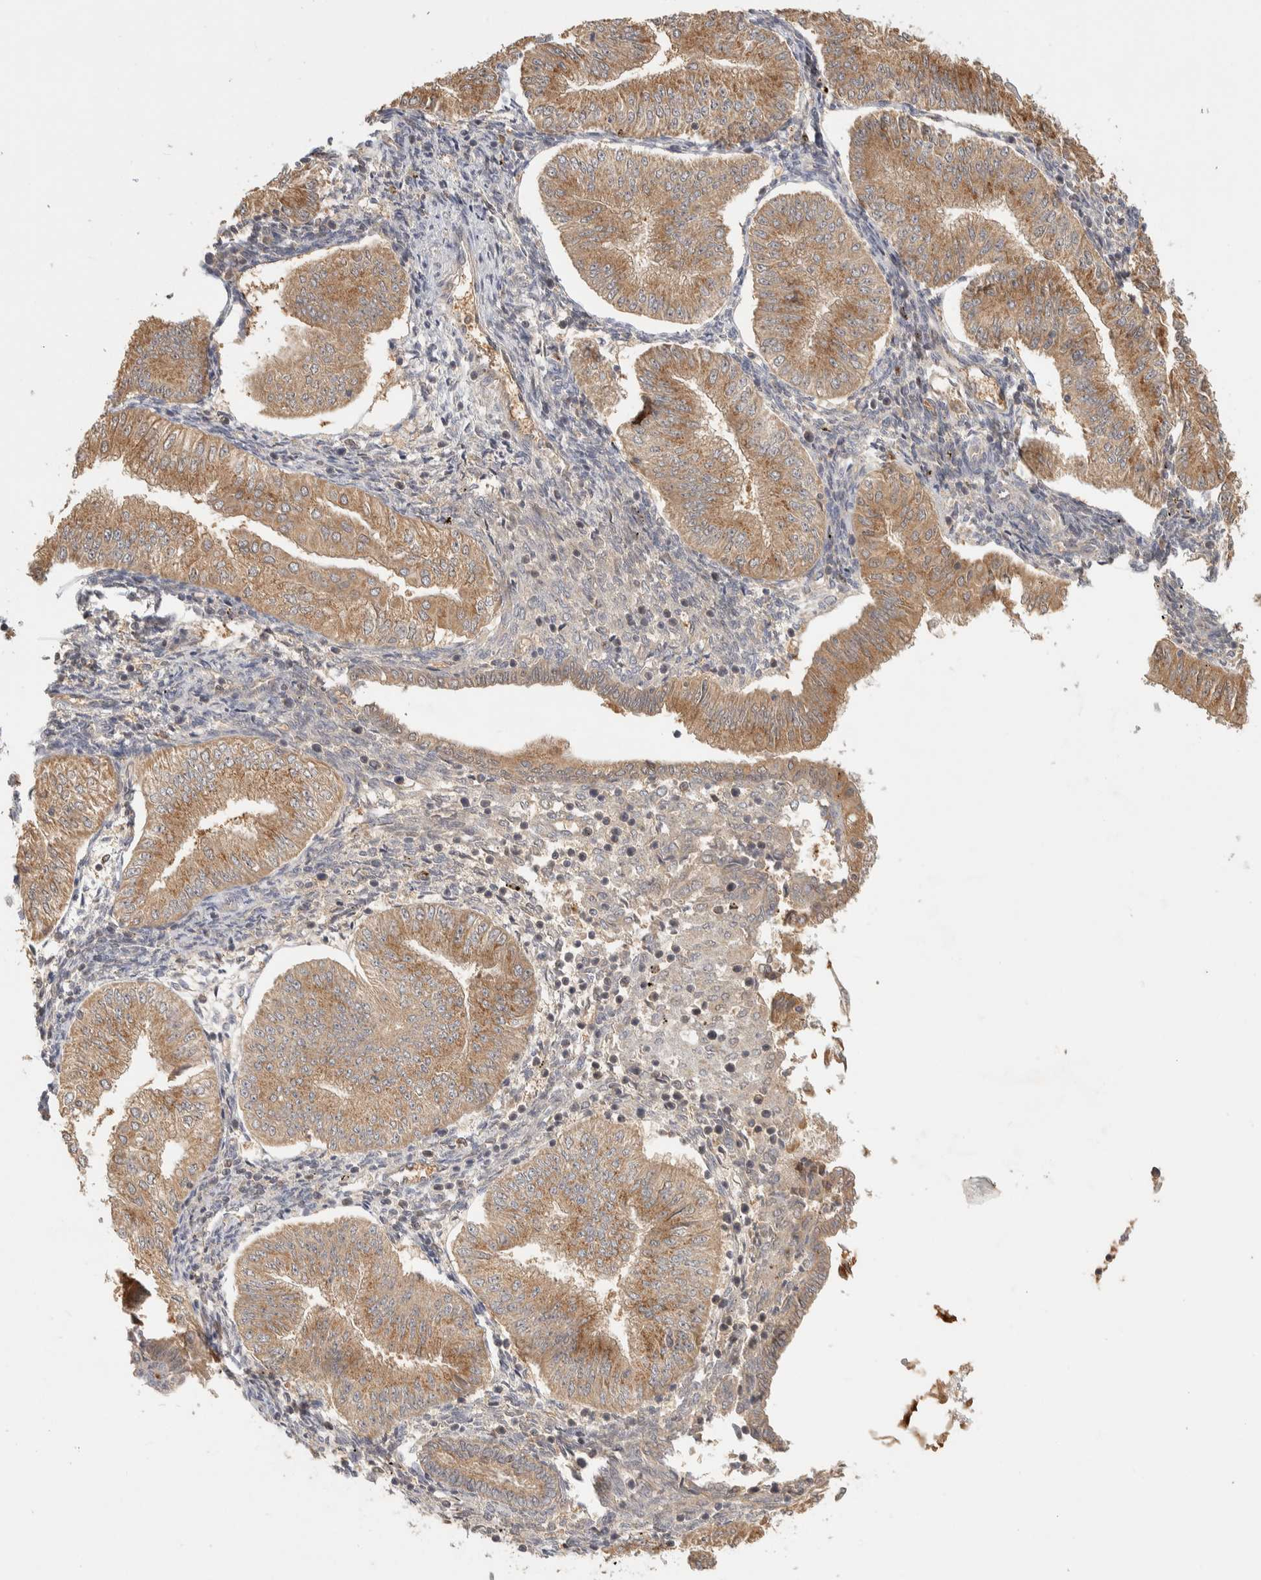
{"staining": {"intensity": "moderate", "quantity": ">75%", "location": "cytoplasmic/membranous"}, "tissue": "endometrial cancer", "cell_type": "Tumor cells", "image_type": "cancer", "snomed": [{"axis": "morphology", "description": "Normal tissue, NOS"}, {"axis": "morphology", "description": "Adenocarcinoma, NOS"}, {"axis": "topography", "description": "Endometrium"}], "caption": "This is a histology image of immunohistochemistry (IHC) staining of adenocarcinoma (endometrial), which shows moderate staining in the cytoplasmic/membranous of tumor cells.", "gene": "TTI2", "patient": {"sex": "female", "age": 53}}